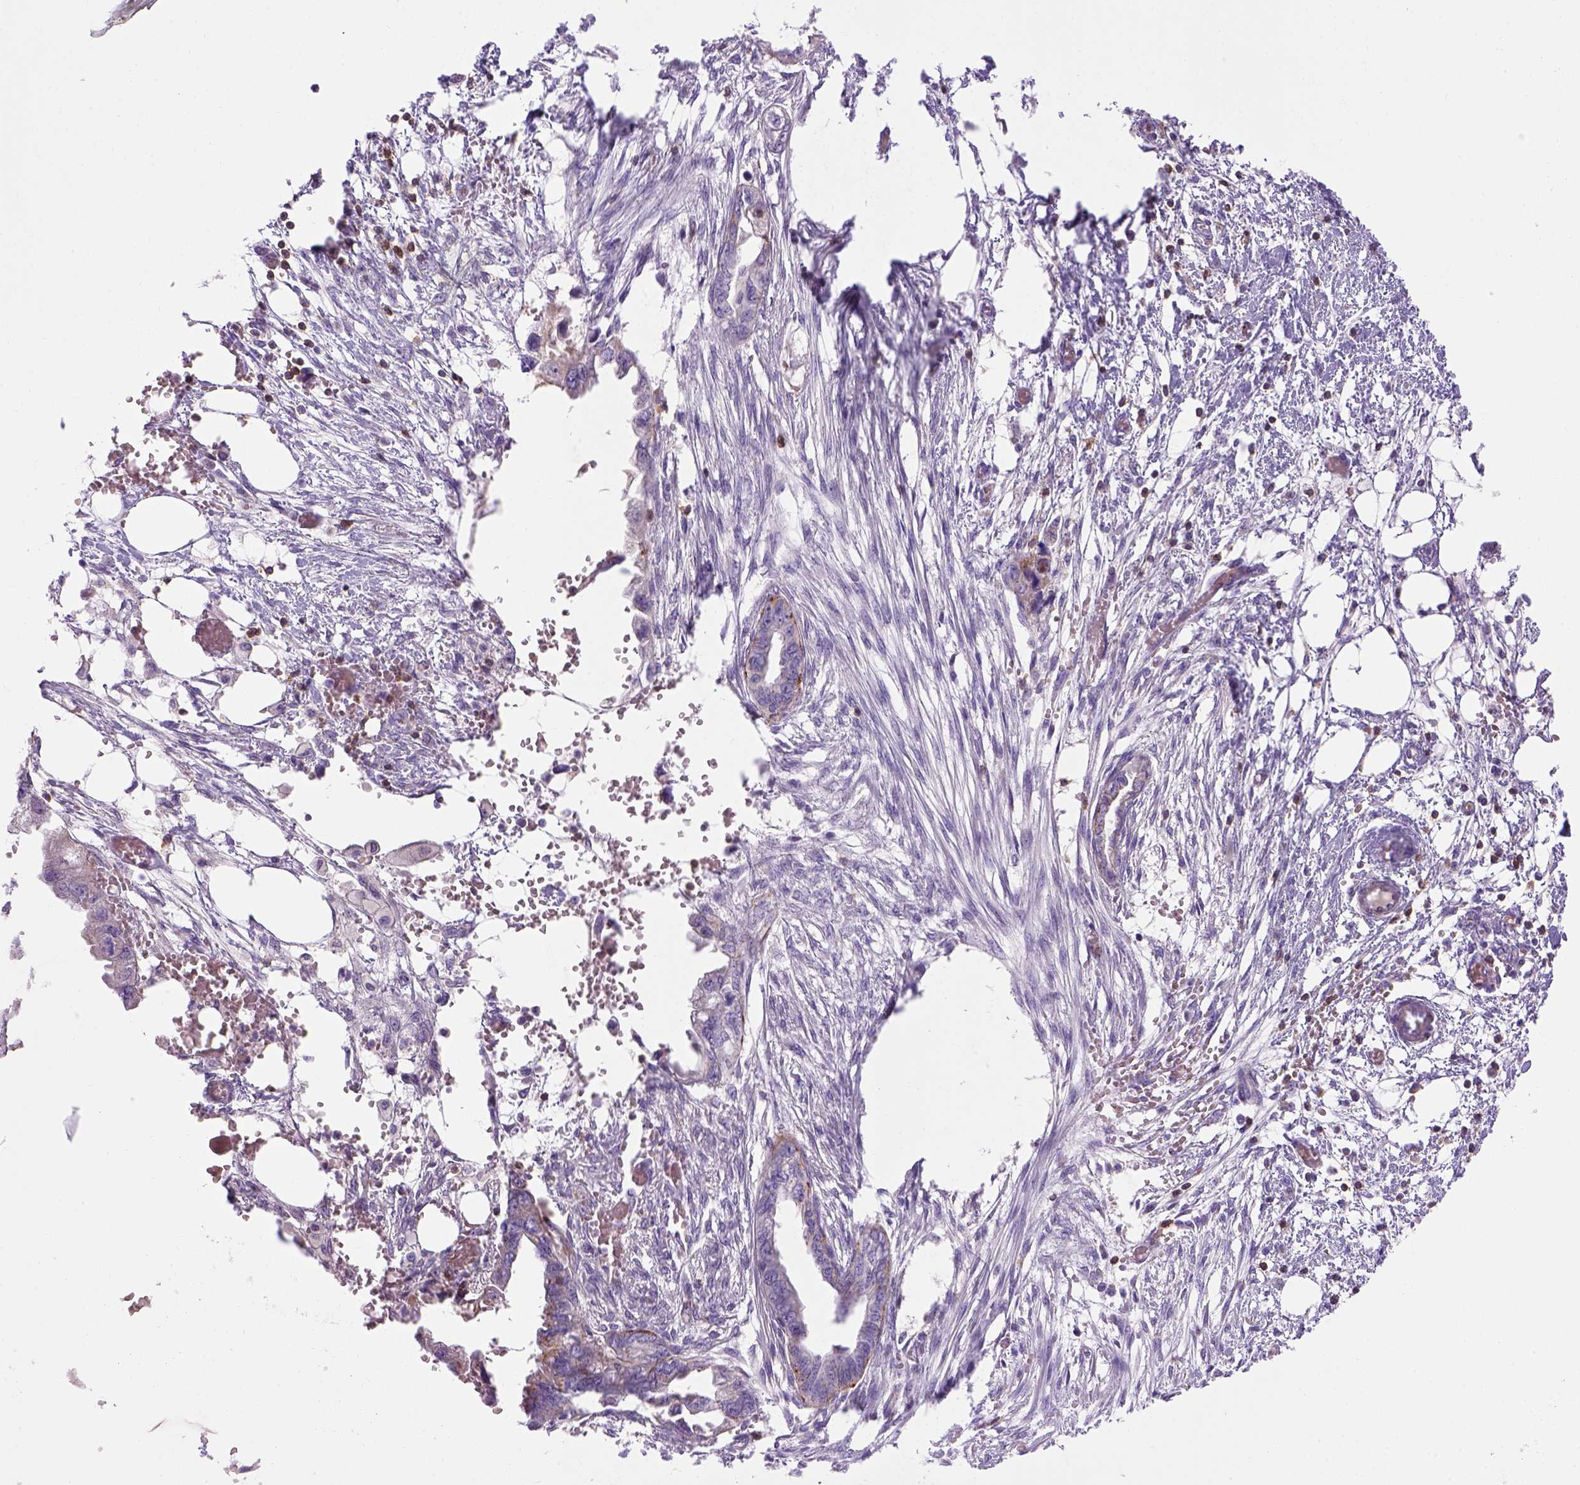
{"staining": {"intensity": "negative", "quantity": "none", "location": "none"}, "tissue": "endometrial cancer", "cell_type": "Tumor cells", "image_type": "cancer", "snomed": [{"axis": "morphology", "description": "Adenocarcinoma, NOS"}, {"axis": "morphology", "description": "Adenocarcinoma, metastatic, NOS"}, {"axis": "topography", "description": "Adipose tissue"}, {"axis": "topography", "description": "Endometrium"}], "caption": "IHC of endometrial metastatic adenocarcinoma displays no staining in tumor cells.", "gene": "CD3E", "patient": {"sex": "female", "age": 67}}